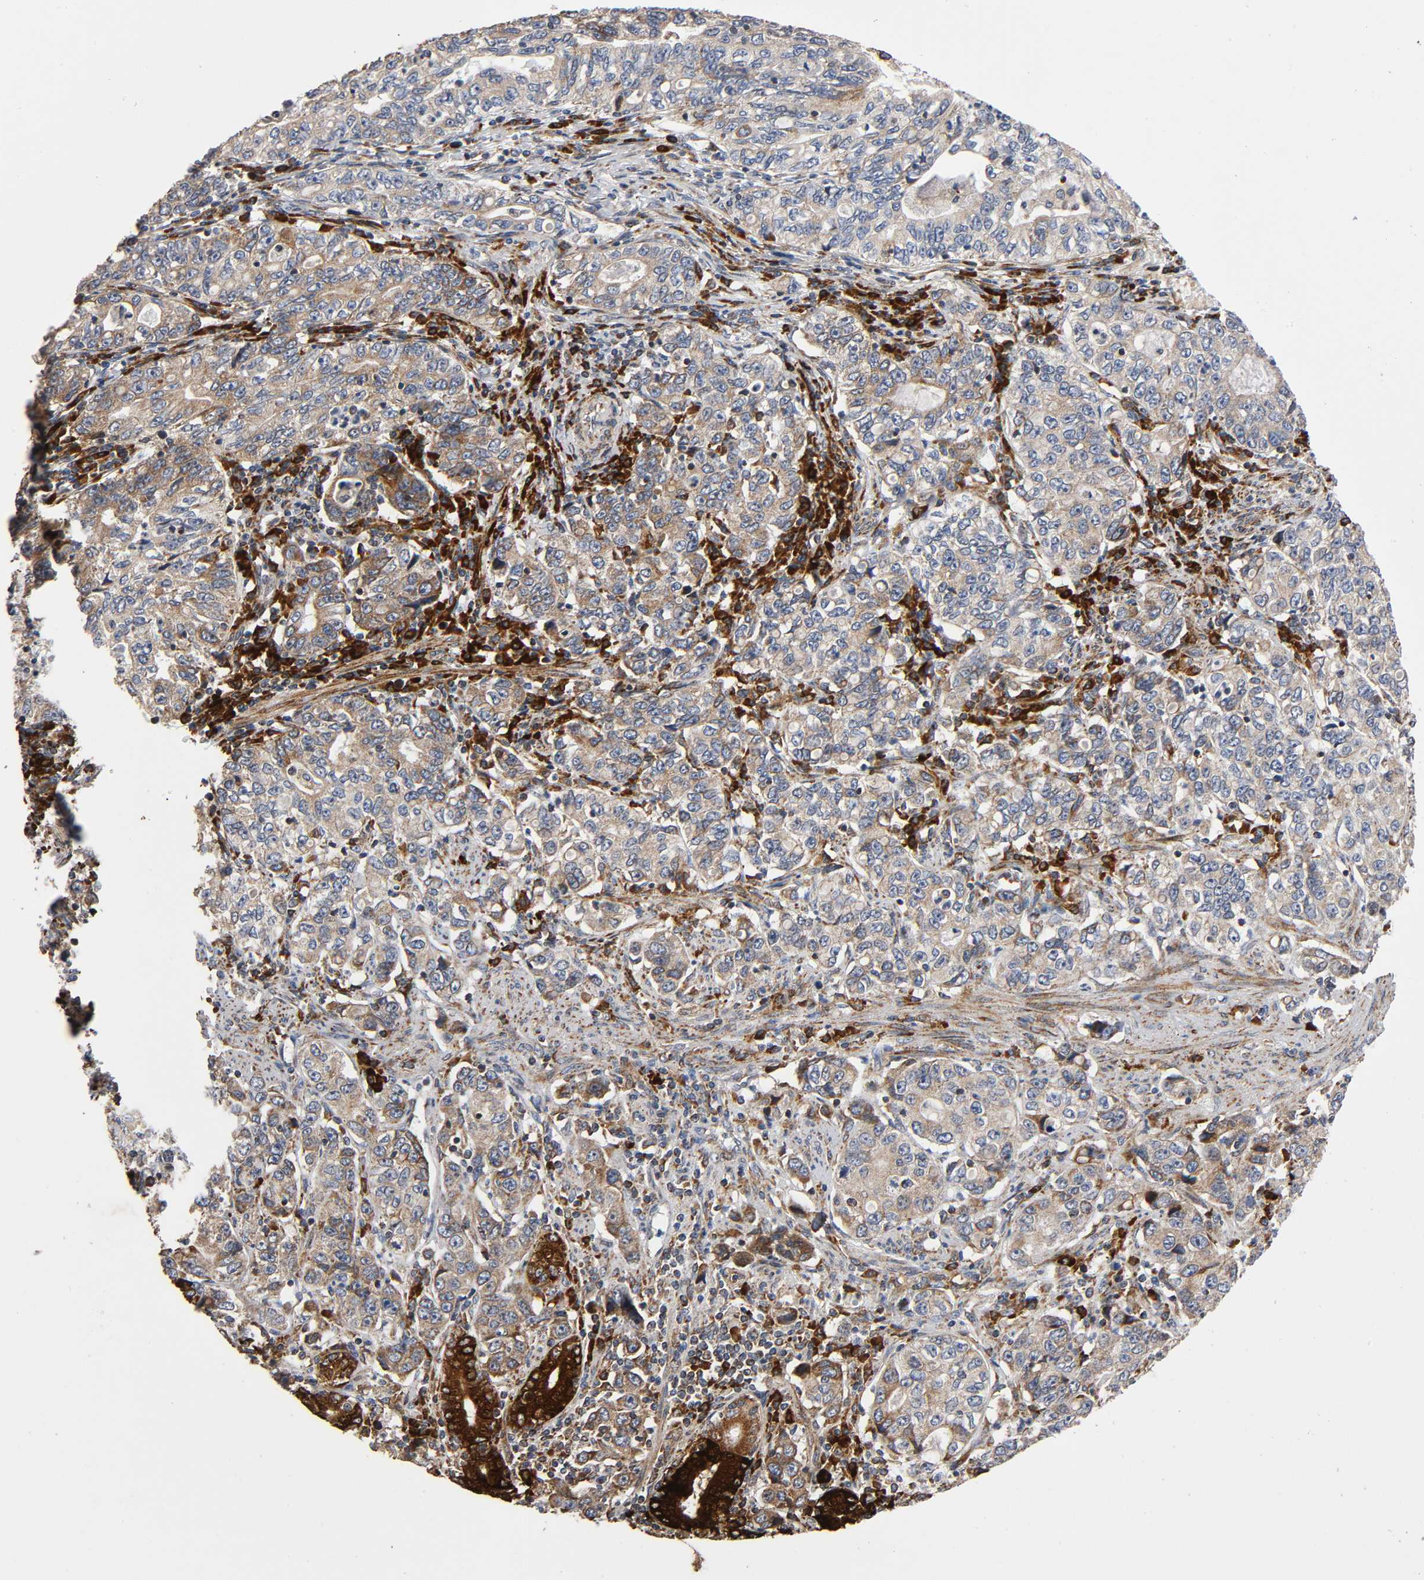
{"staining": {"intensity": "moderate", "quantity": "25%-75%", "location": "cytoplasmic/membranous"}, "tissue": "stomach cancer", "cell_type": "Tumor cells", "image_type": "cancer", "snomed": [{"axis": "morphology", "description": "Adenocarcinoma, NOS"}, {"axis": "topography", "description": "Stomach, lower"}], "caption": "This is an image of IHC staining of stomach adenocarcinoma, which shows moderate staining in the cytoplasmic/membranous of tumor cells.", "gene": "MAP3K1", "patient": {"sex": "female", "age": 72}}